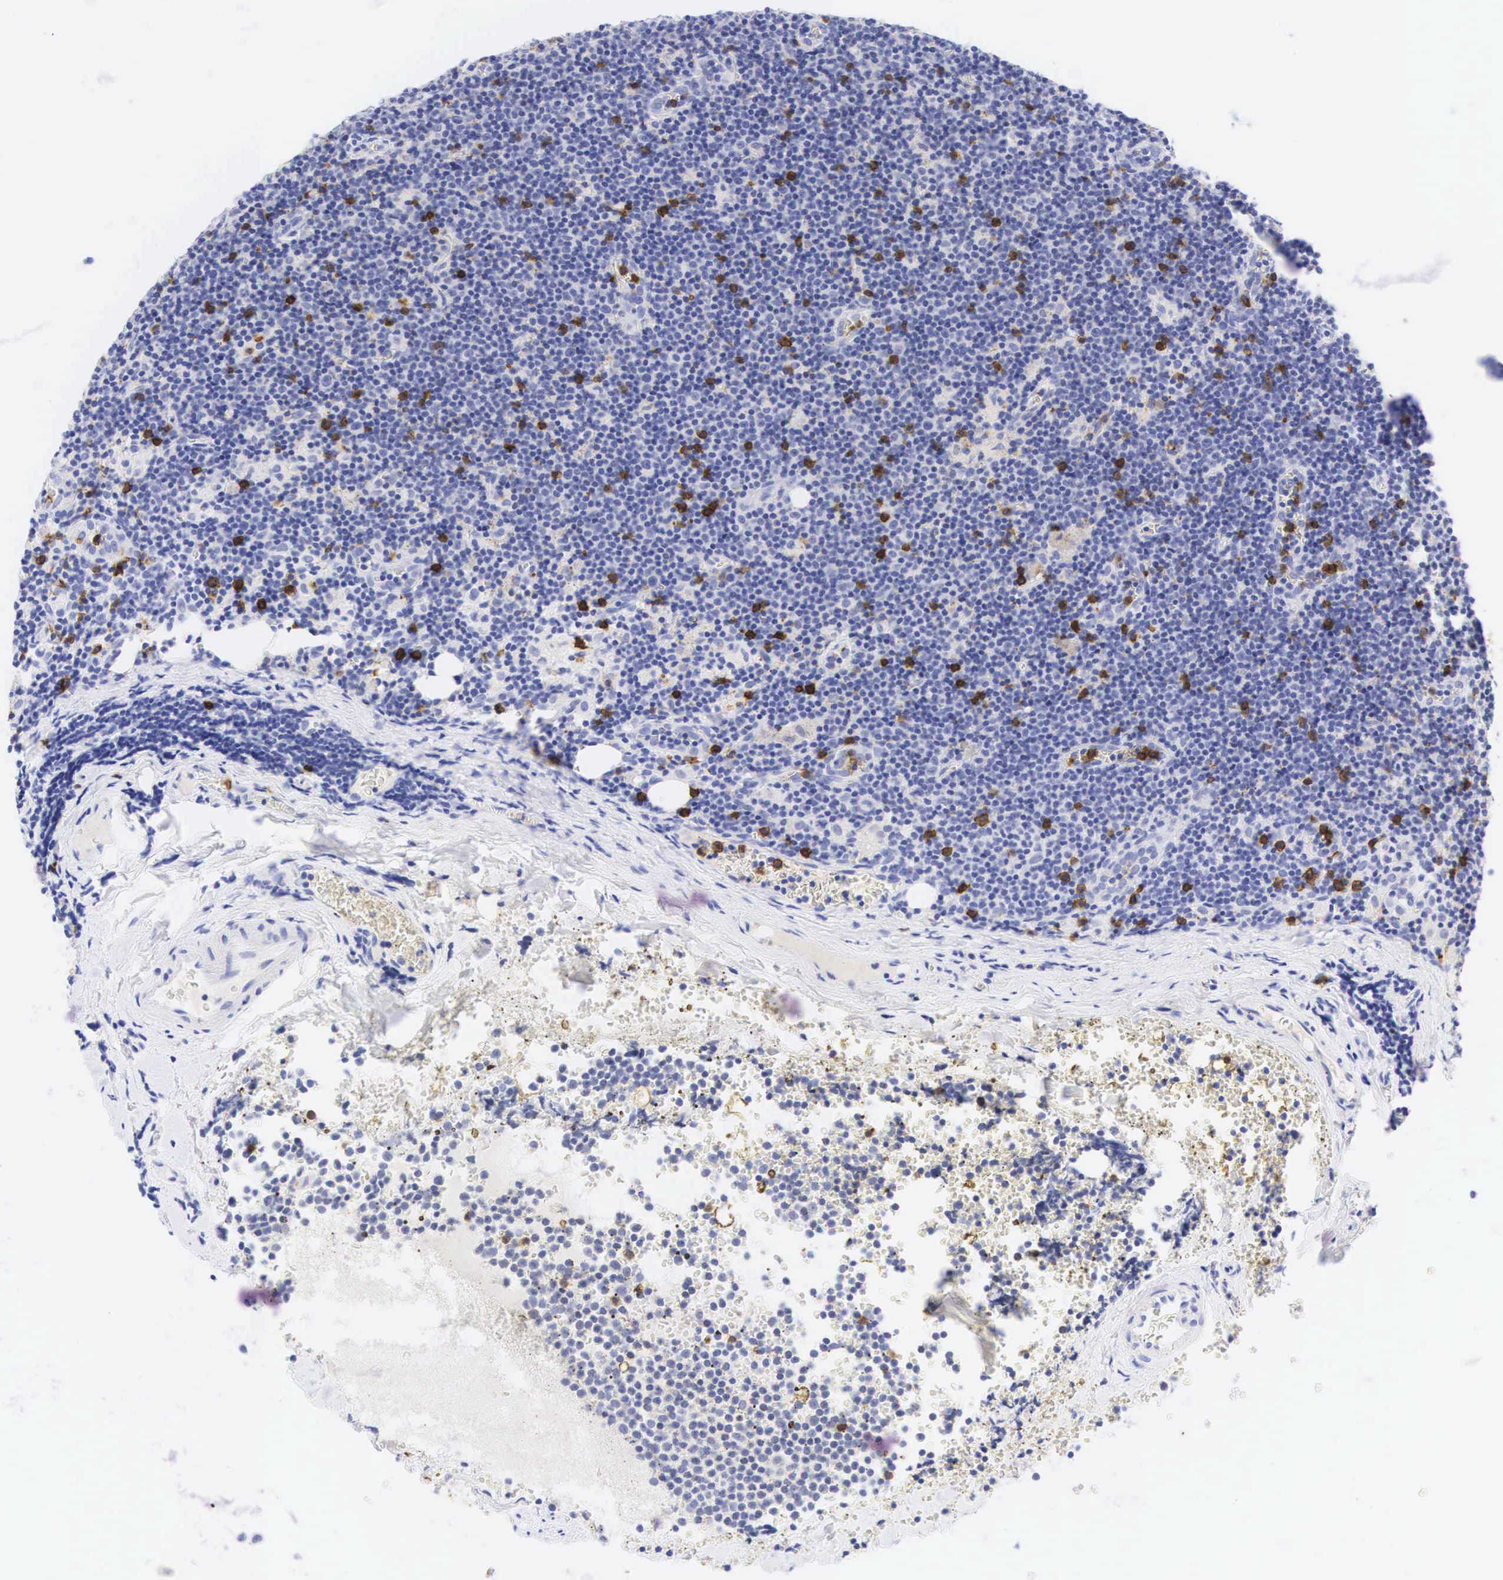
{"staining": {"intensity": "strong", "quantity": "<25%", "location": "cytoplasmic/membranous,nuclear"}, "tissue": "lymphoma", "cell_type": "Tumor cells", "image_type": "cancer", "snomed": [{"axis": "morphology", "description": "Malignant lymphoma, non-Hodgkin's type, Low grade"}, {"axis": "topography", "description": "Lymph node"}], "caption": "The photomicrograph demonstrates immunohistochemical staining of lymphoma. There is strong cytoplasmic/membranous and nuclear expression is appreciated in about <25% of tumor cells.", "gene": "CD8A", "patient": {"sex": "male", "age": 57}}